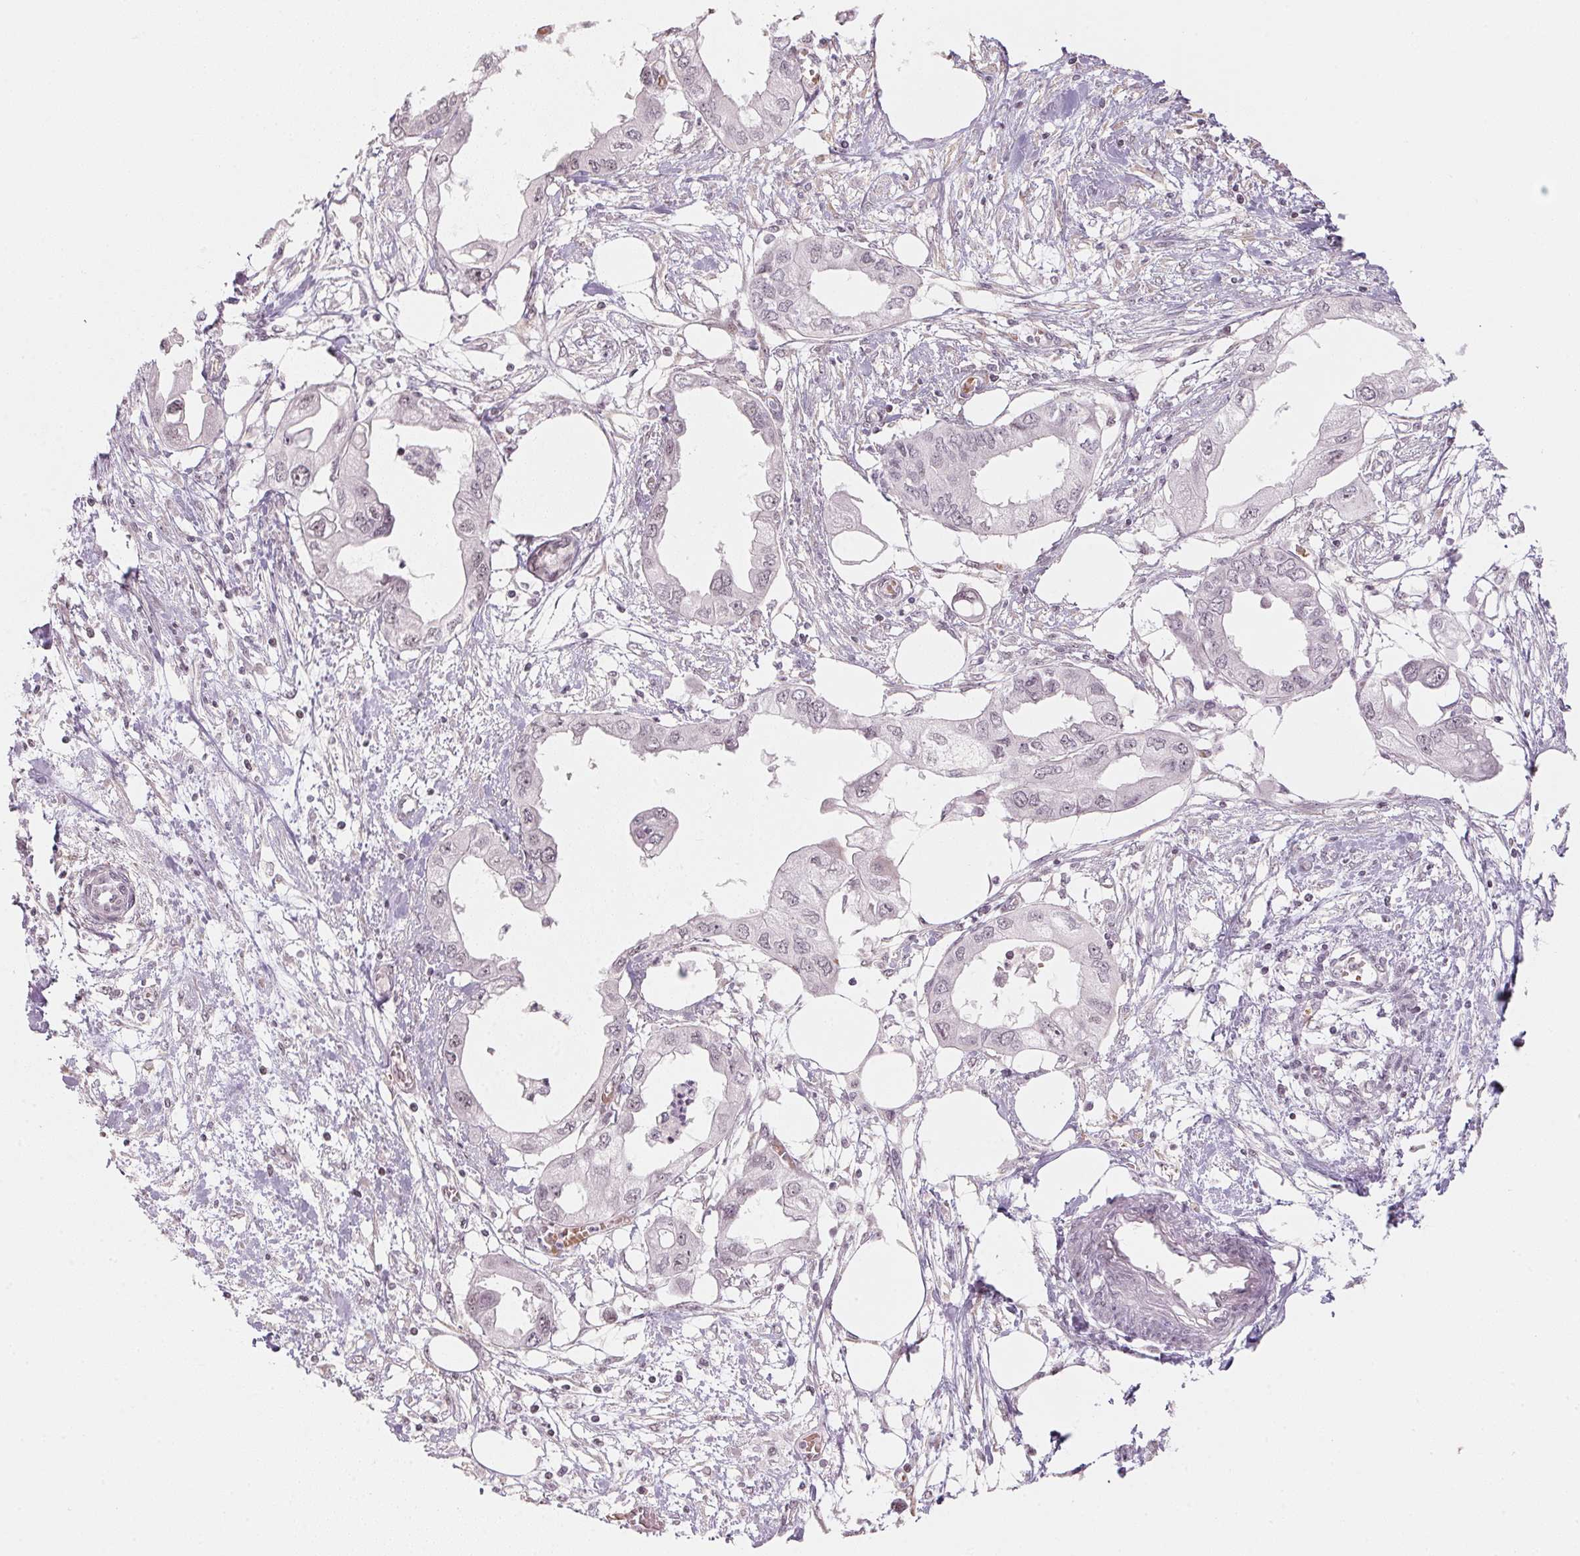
{"staining": {"intensity": "negative", "quantity": "none", "location": "none"}, "tissue": "endometrial cancer", "cell_type": "Tumor cells", "image_type": "cancer", "snomed": [{"axis": "morphology", "description": "Adenocarcinoma, NOS"}, {"axis": "morphology", "description": "Adenocarcinoma, metastatic, NOS"}, {"axis": "topography", "description": "Adipose tissue"}, {"axis": "topography", "description": "Endometrium"}], "caption": "The IHC image has no significant expression in tumor cells of endometrial adenocarcinoma tissue.", "gene": "KAT6A", "patient": {"sex": "female", "age": 67}}